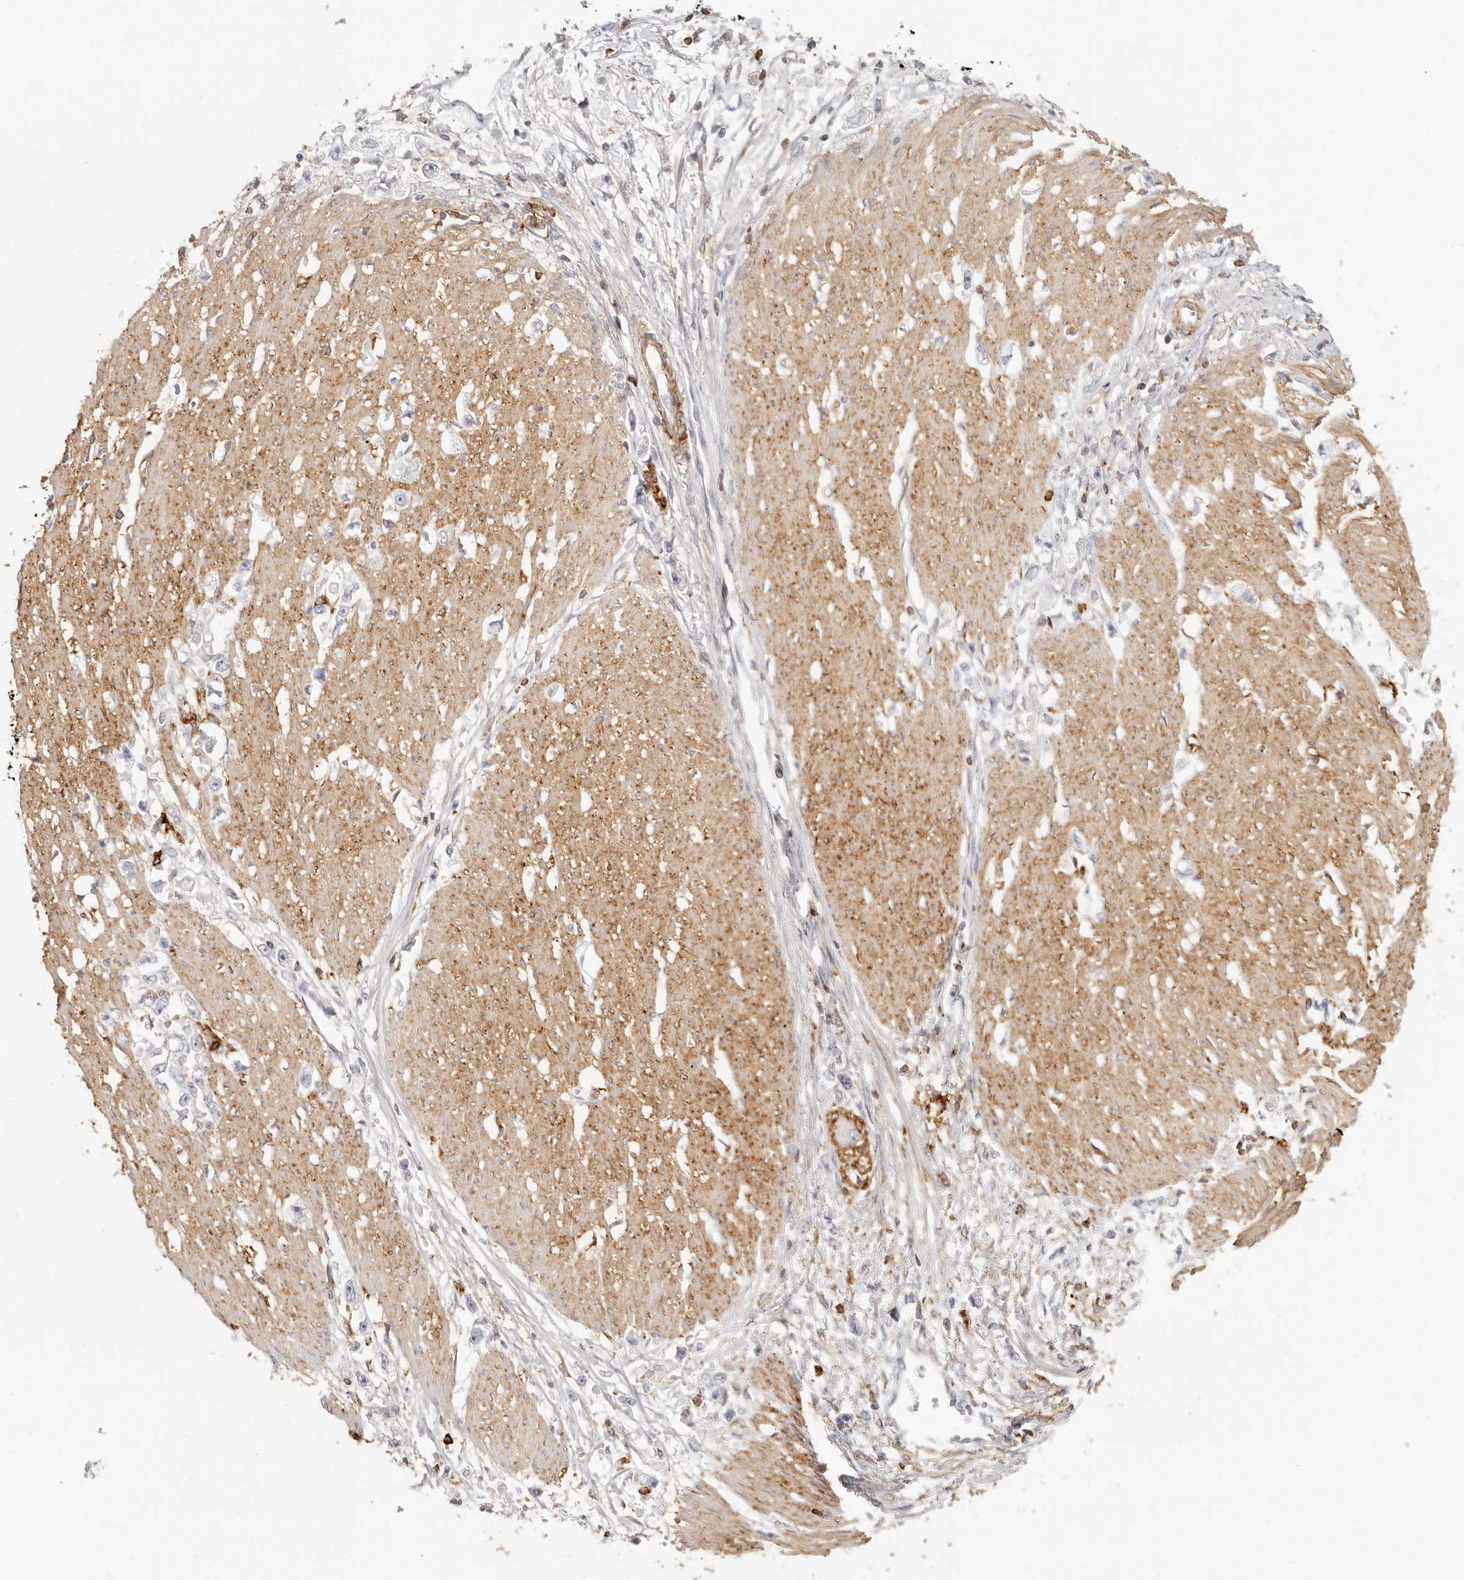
{"staining": {"intensity": "negative", "quantity": "none", "location": "none"}, "tissue": "stomach cancer", "cell_type": "Tumor cells", "image_type": "cancer", "snomed": [{"axis": "morphology", "description": "Adenocarcinoma, NOS"}, {"axis": "topography", "description": "Stomach"}], "caption": "Tumor cells are negative for protein expression in human stomach adenocarcinoma.", "gene": "NIBAN1", "patient": {"sex": "female", "age": 59}}